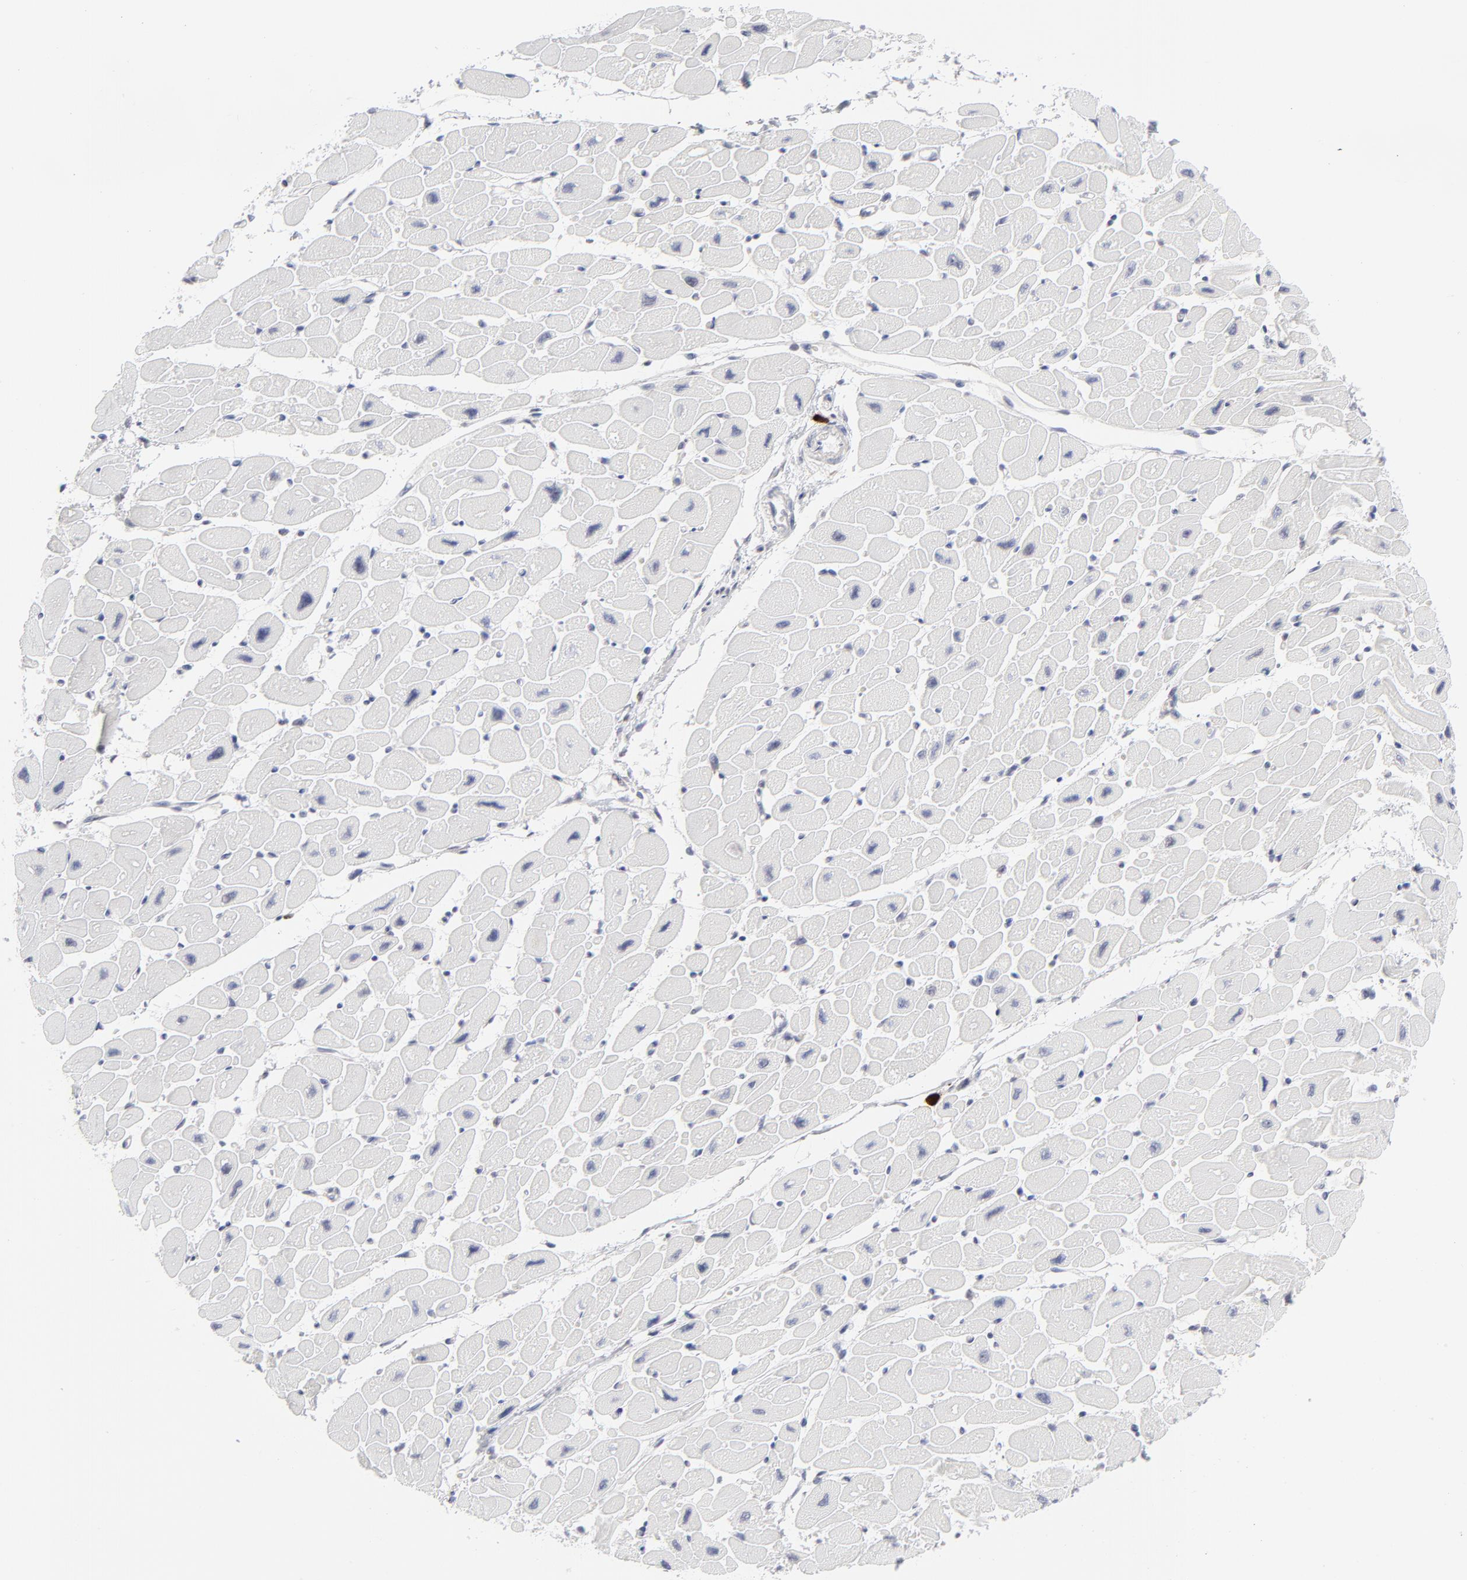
{"staining": {"intensity": "negative", "quantity": "none", "location": "none"}, "tissue": "heart muscle", "cell_type": "Cardiomyocytes", "image_type": "normal", "snomed": [{"axis": "morphology", "description": "Normal tissue, NOS"}, {"axis": "topography", "description": "Heart"}], "caption": "DAB (3,3'-diaminobenzidine) immunohistochemical staining of unremarkable human heart muscle exhibits no significant staining in cardiomyocytes.", "gene": "NBN", "patient": {"sex": "female", "age": 54}}